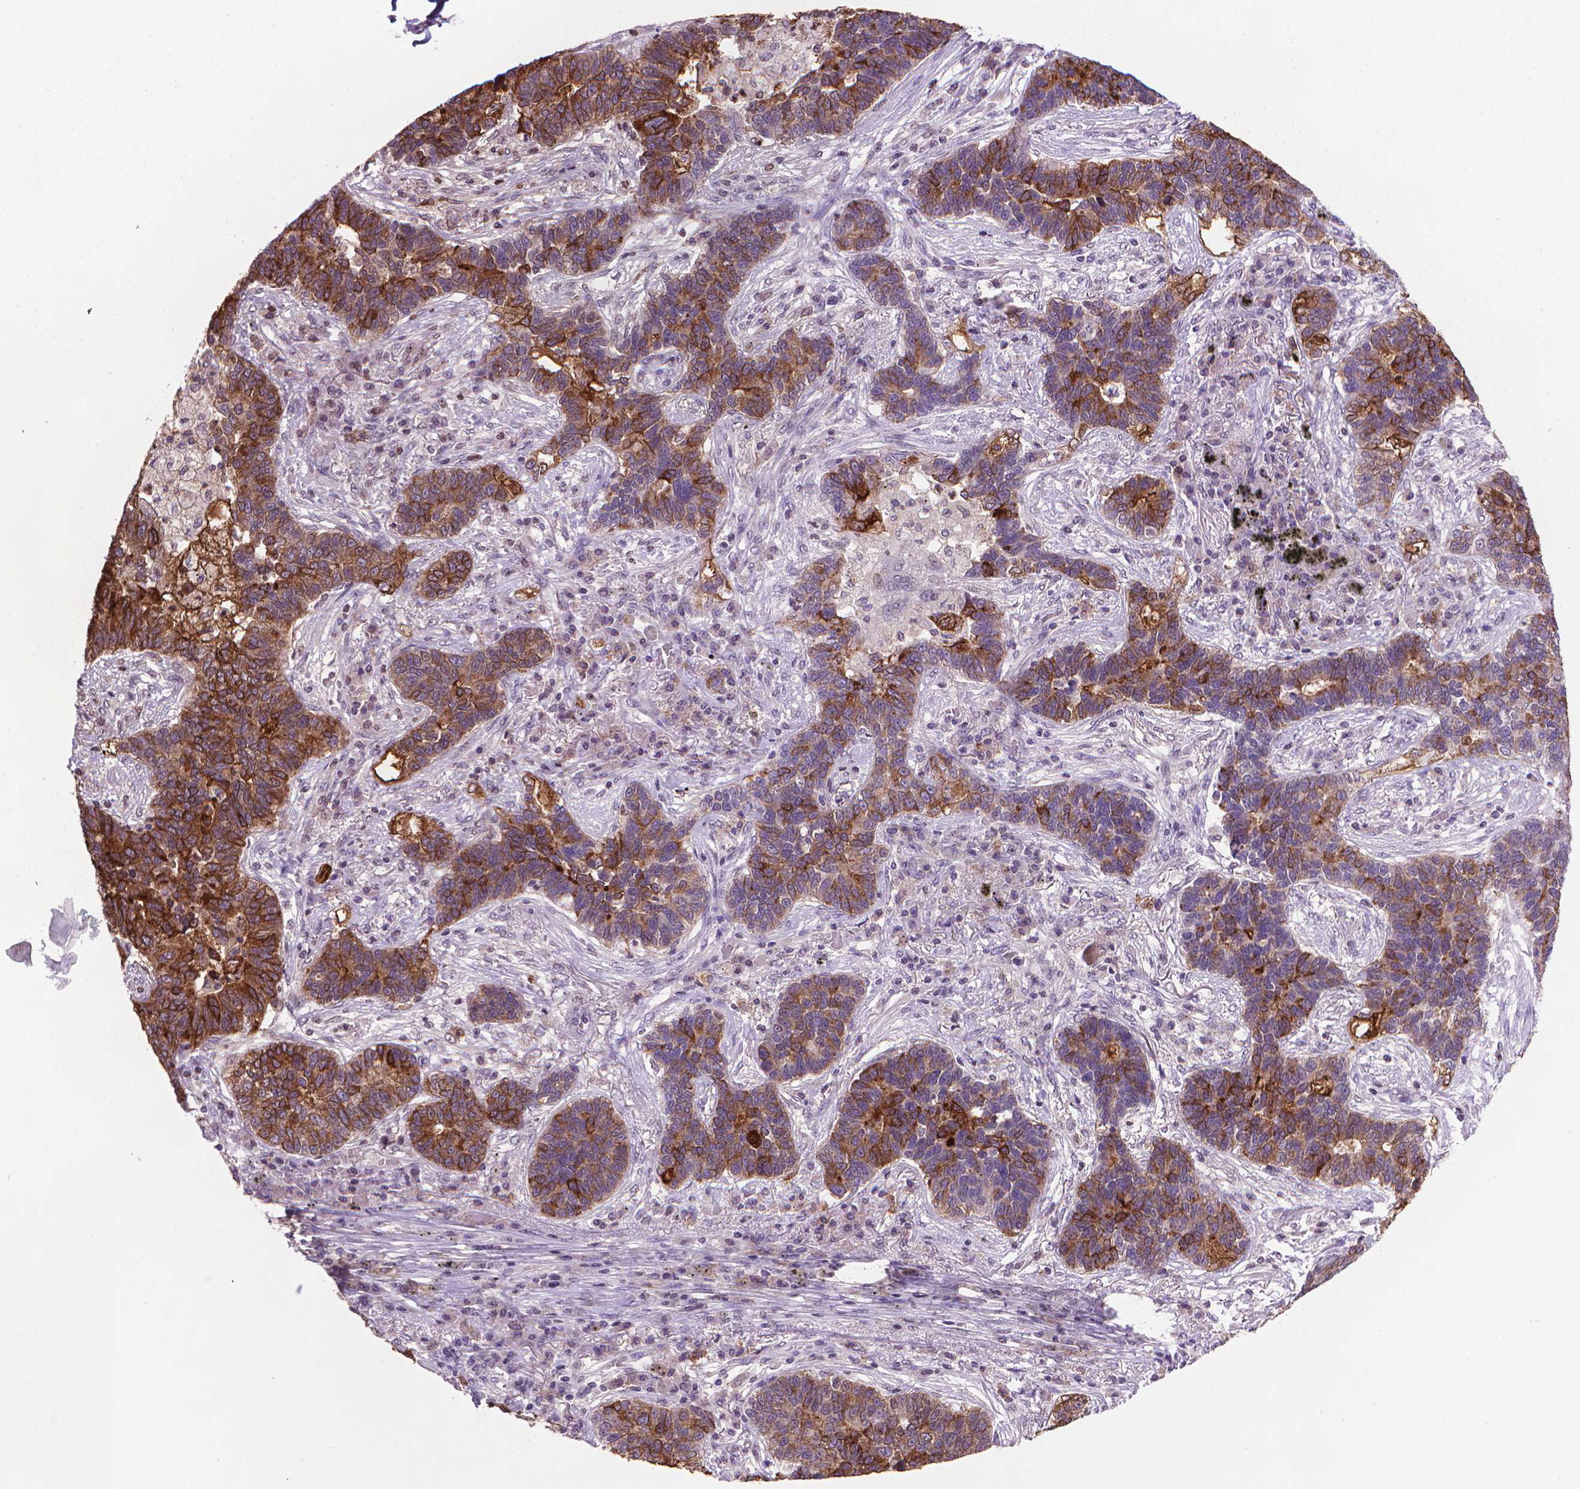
{"staining": {"intensity": "strong", "quantity": ">75%", "location": "cytoplasmic/membranous"}, "tissue": "lung cancer", "cell_type": "Tumor cells", "image_type": "cancer", "snomed": [{"axis": "morphology", "description": "Adenocarcinoma, NOS"}, {"axis": "topography", "description": "Lung"}], "caption": "Lung adenocarcinoma was stained to show a protein in brown. There is high levels of strong cytoplasmic/membranous staining in approximately >75% of tumor cells.", "gene": "MUC1", "patient": {"sex": "female", "age": 57}}